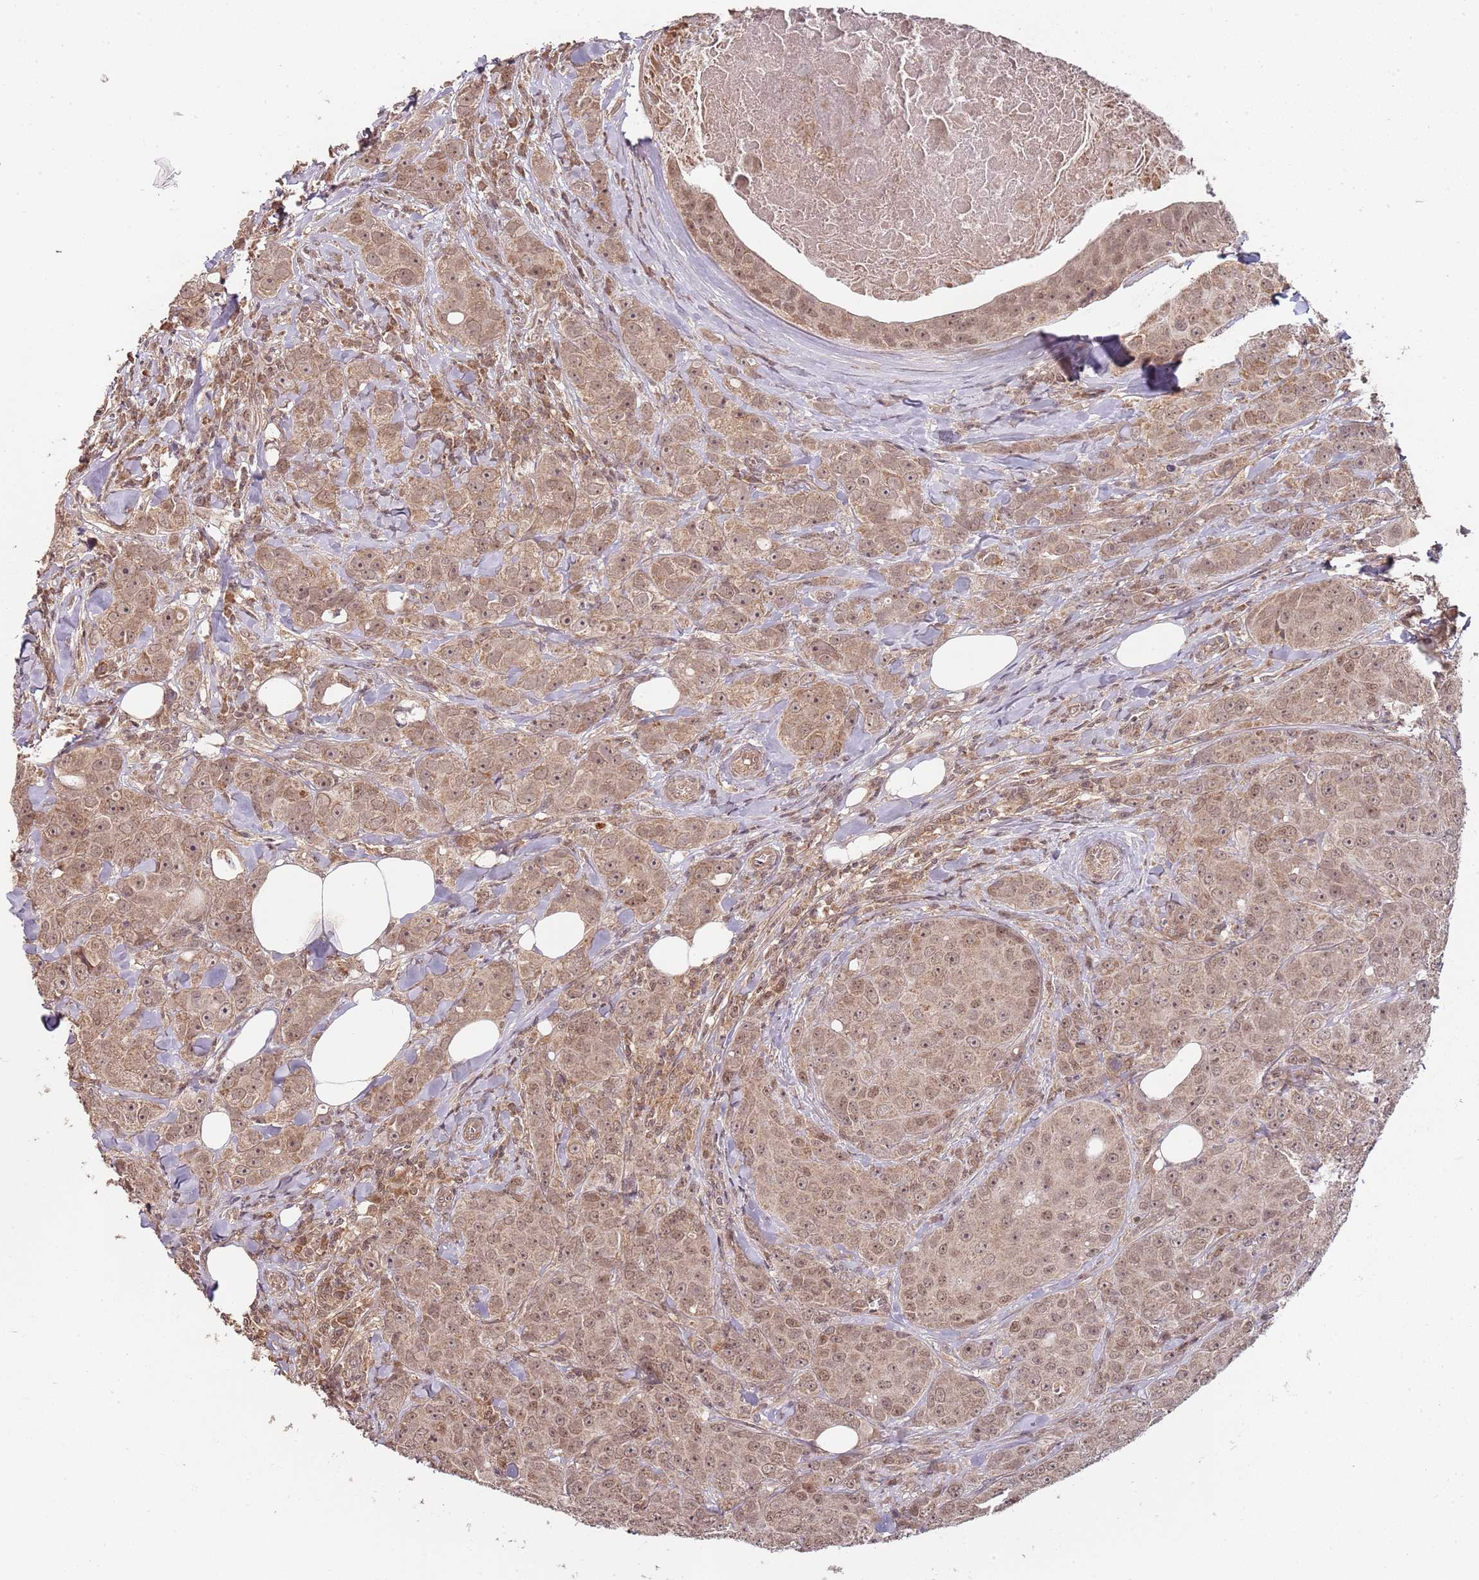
{"staining": {"intensity": "moderate", "quantity": ">75%", "location": "cytoplasmic/membranous,nuclear"}, "tissue": "breast cancer", "cell_type": "Tumor cells", "image_type": "cancer", "snomed": [{"axis": "morphology", "description": "Duct carcinoma"}, {"axis": "topography", "description": "Breast"}], "caption": "Protein staining of breast cancer tissue displays moderate cytoplasmic/membranous and nuclear positivity in approximately >75% of tumor cells.", "gene": "LIN37", "patient": {"sex": "female", "age": 43}}